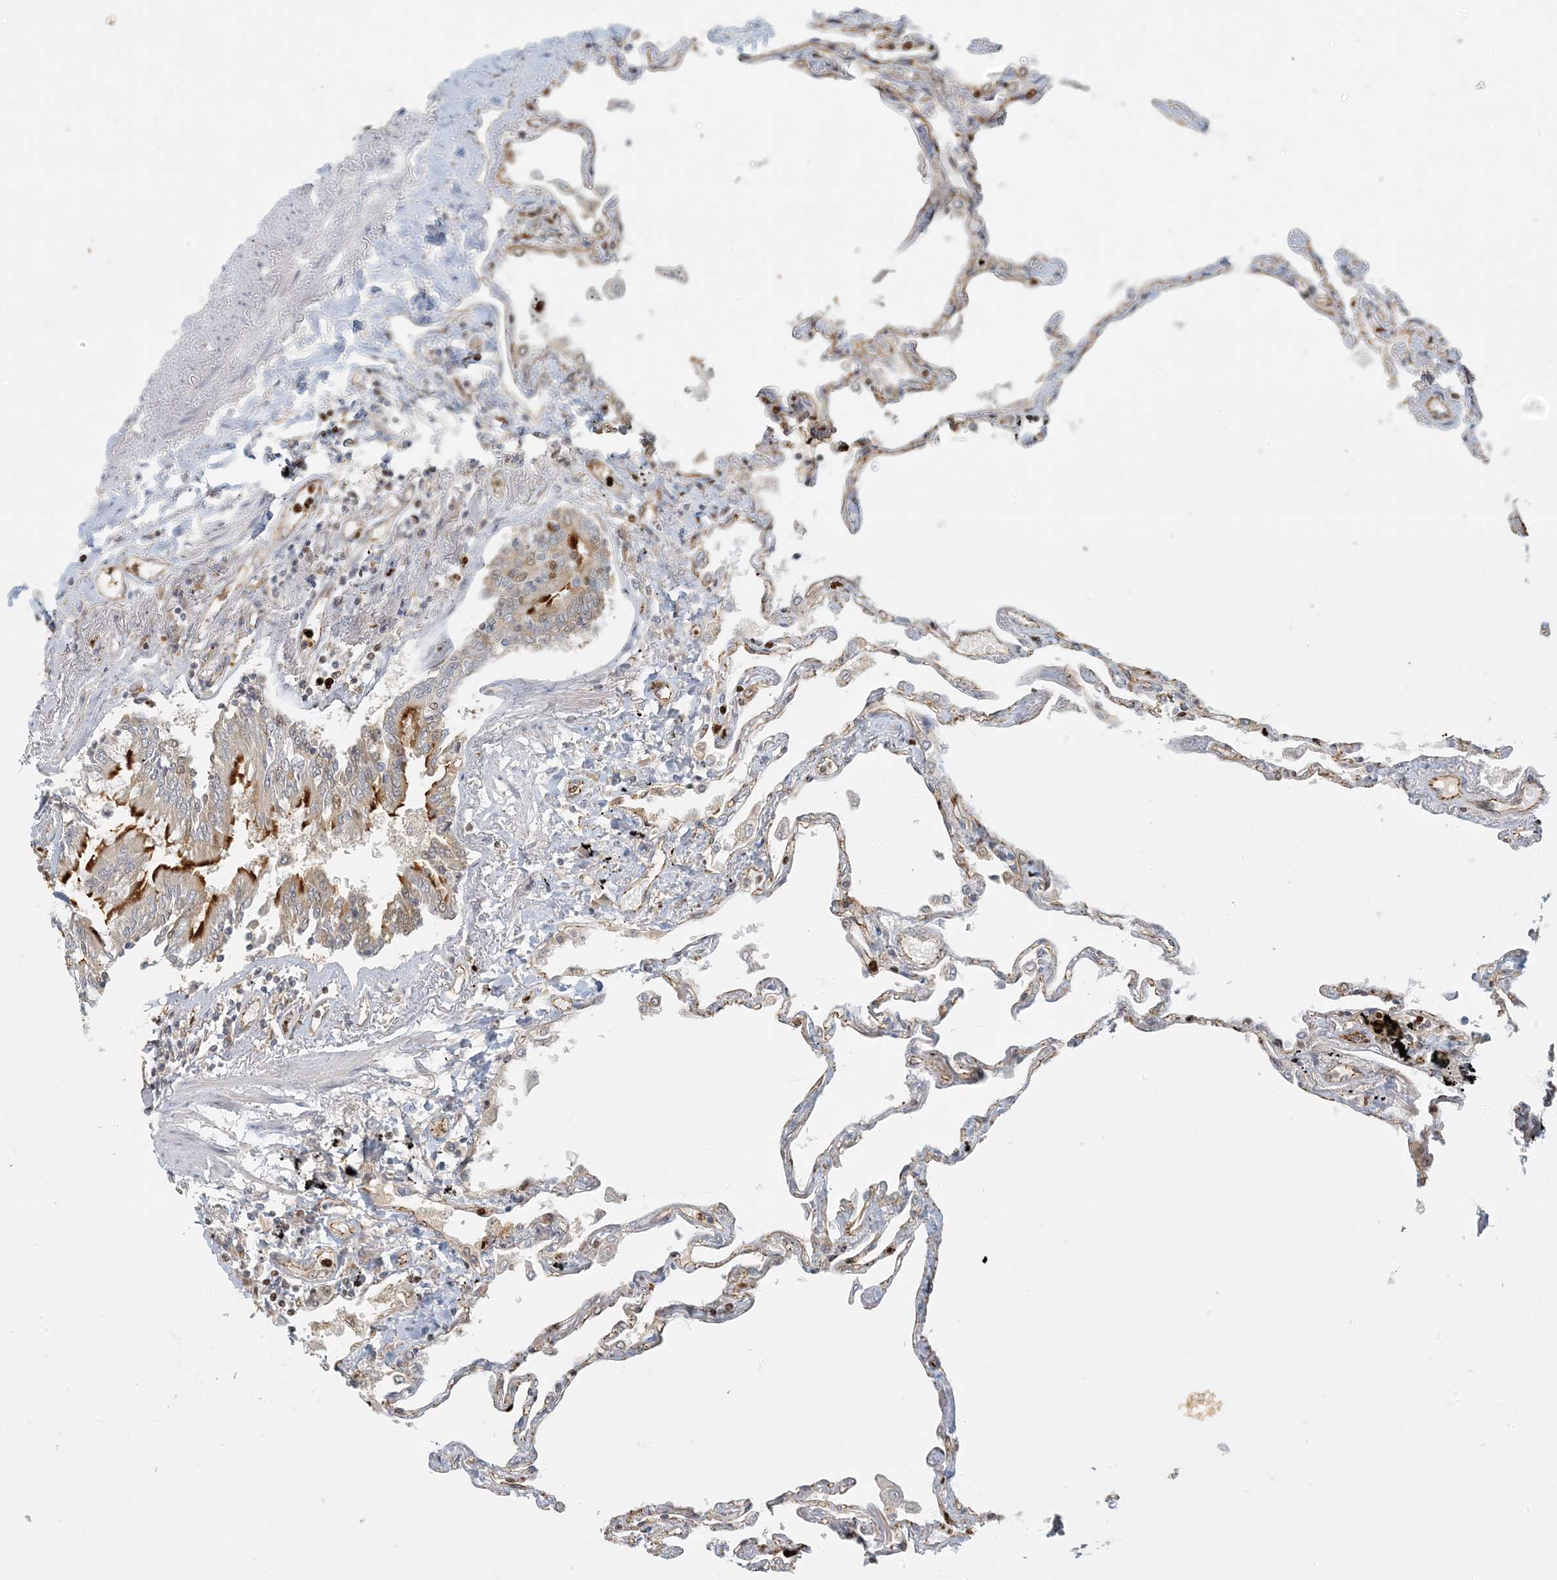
{"staining": {"intensity": "strong", "quantity": "25%-75%", "location": "nuclear"}, "tissue": "lung", "cell_type": "Alveolar cells", "image_type": "normal", "snomed": [{"axis": "morphology", "description": "Normal tissue, NOS"}, {"axis": "topography", "description": "Lung"}], "caption": "High-magnification brightfield microscopy of normal lung stained with DAB (3,3'-diaminobenzidine) (brown) and counterstained with hematoxylin (blue). alveolar cells exhibit strong nuclear positivity is identified in approximately25%-75% of cells. Nuclei are stained in blue.", "gene": "AK9", "patient": {"sex": "female", "age": 67}}